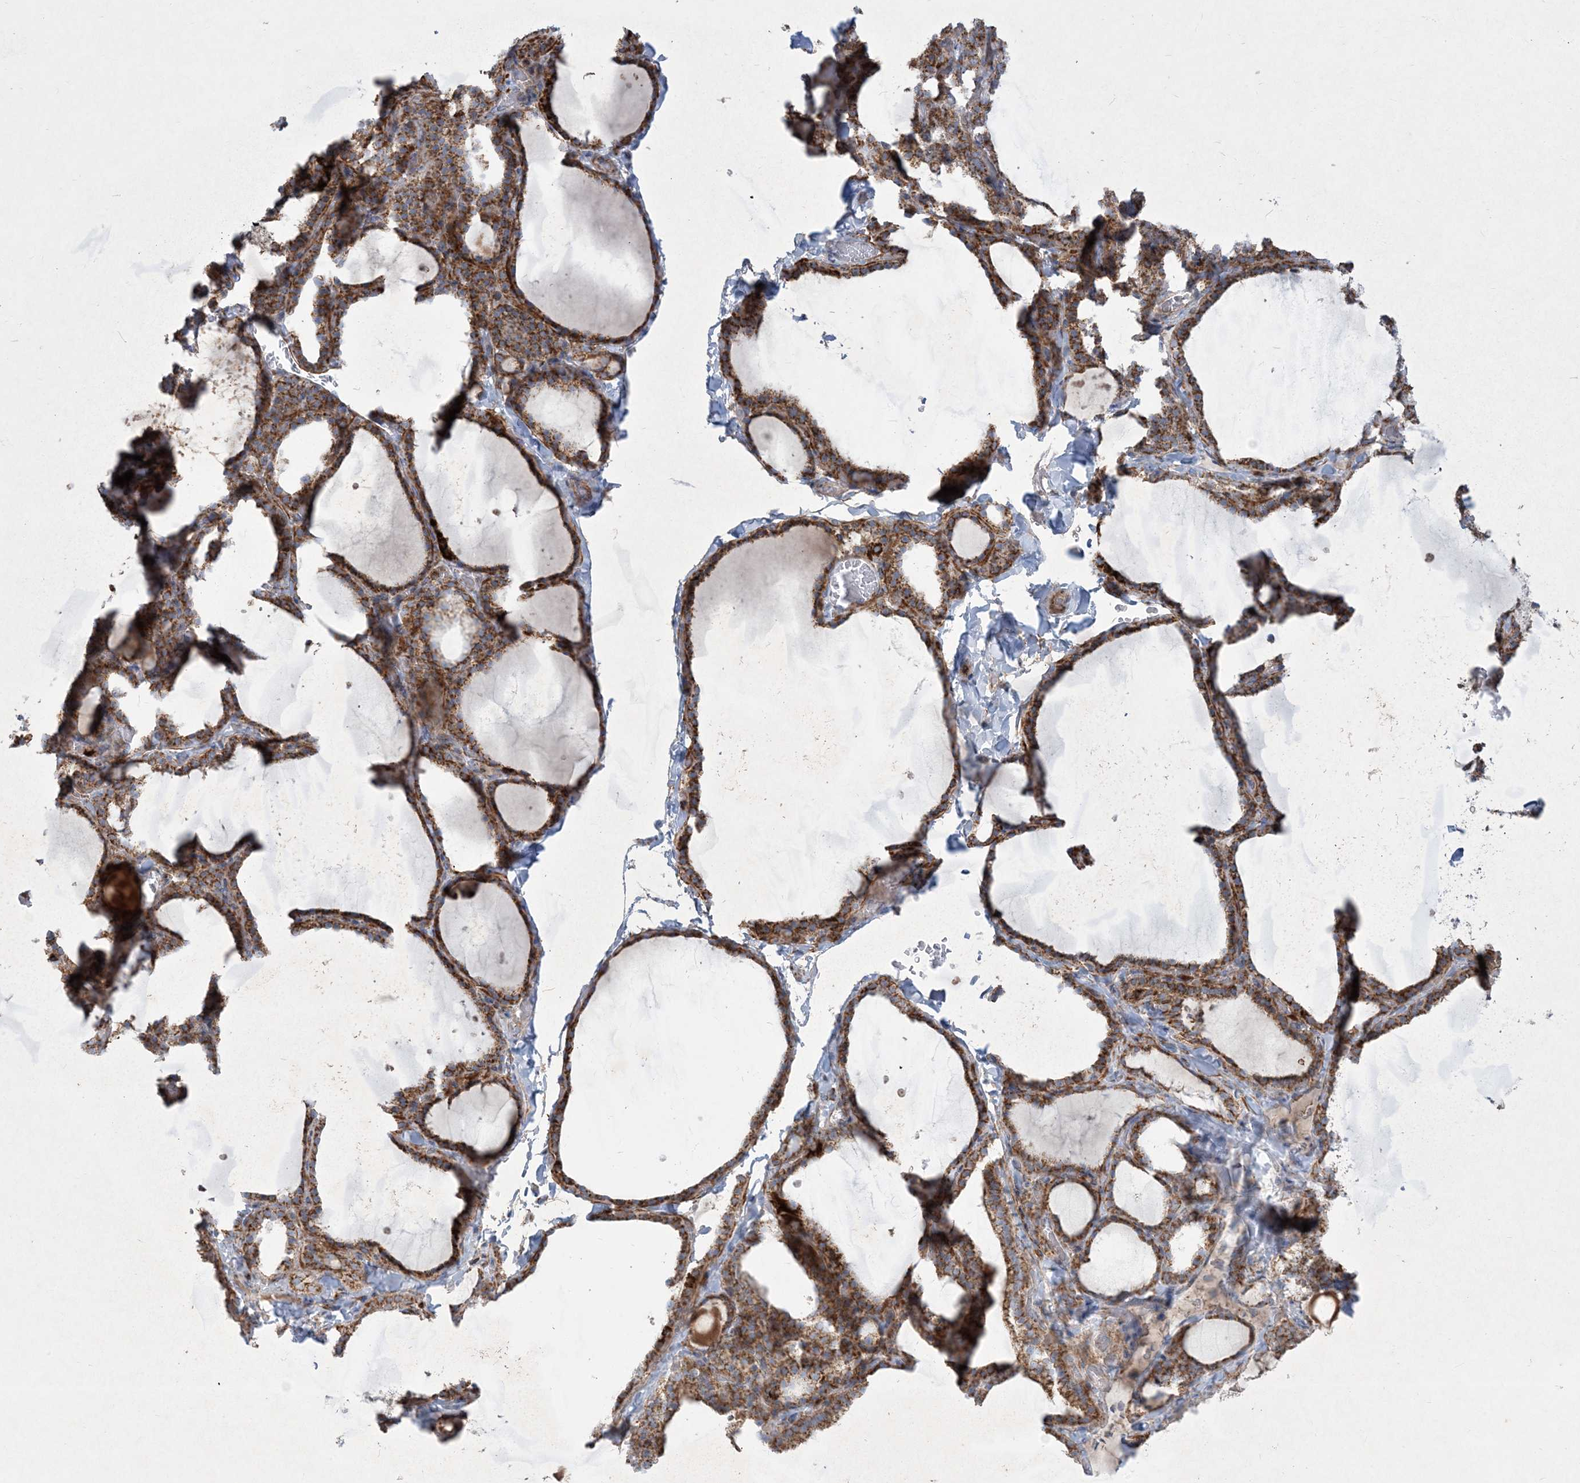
{"staining": {"intensity": "moderate", "quantity": ">75%", "location": "cytoplasmic/membranous"}, "tissue": "thyroid gland", "cell_type": "Glandular cells", "image_type": "normal", "snomed": [{"axis": "morphology", "description": "Normal tissue, NOS"}, {"axis": "topography", "description": "Thyroid gland"}], "caption": "A brown stain highlights moderate cytoplasmic/membranous staining of a protein in glandular cells of normal human thyroid gland.", "gene": "BEND4", "patient": {"sex": "female", "age": 22}}